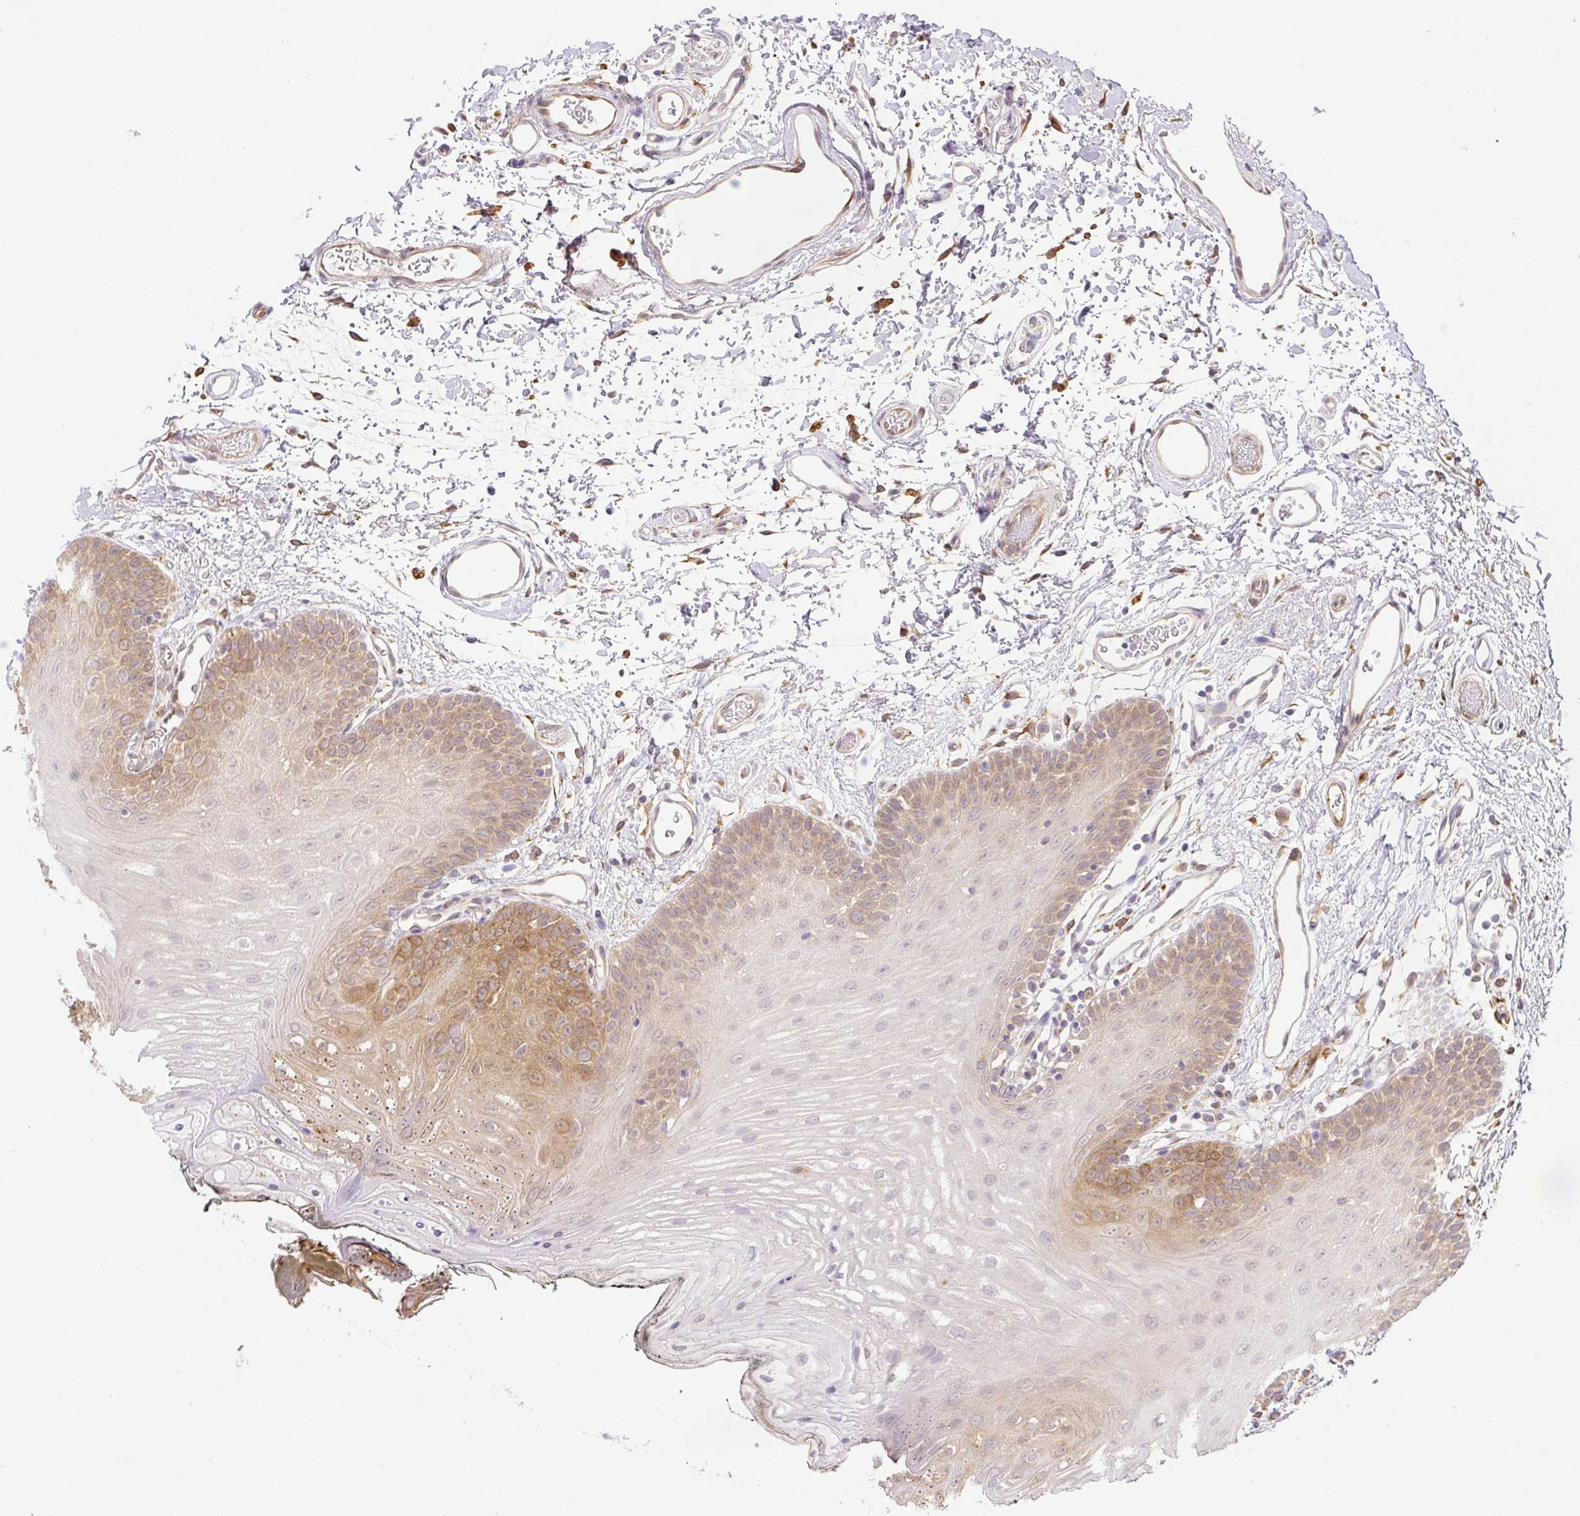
{"staining": {"intensity": "moderate", "quantity": "25%-75%", "location": "cytoplasmic/membranous"}, "tissue": "oral mucosa", "cell_type": "Squamous epithelial cells", "image_type": "normal", "snomed": [{"axis": "morphology", "description": "Normal tissue, NOS"}, {"axis": "morphology", "description": "Squamous cell carcinoma, NOS"}, {"axis": "topography", "description": "Oral tissue"}, {"axis": "topography", "description": "Head-Neck"}], "caption": "Immunohistochemistry (IHC) image of benign oral mucosa: human oral mucosa stained using IHC exhibits medium levels of moderate protein expression localized specifically in the cytoplasmic/membranous of squamous epithelial cells, appearing as a cytoplasmic/membranous brown color.", "gene": "PLA2G4A", "patient": {"sex": "female", "age": 81}}